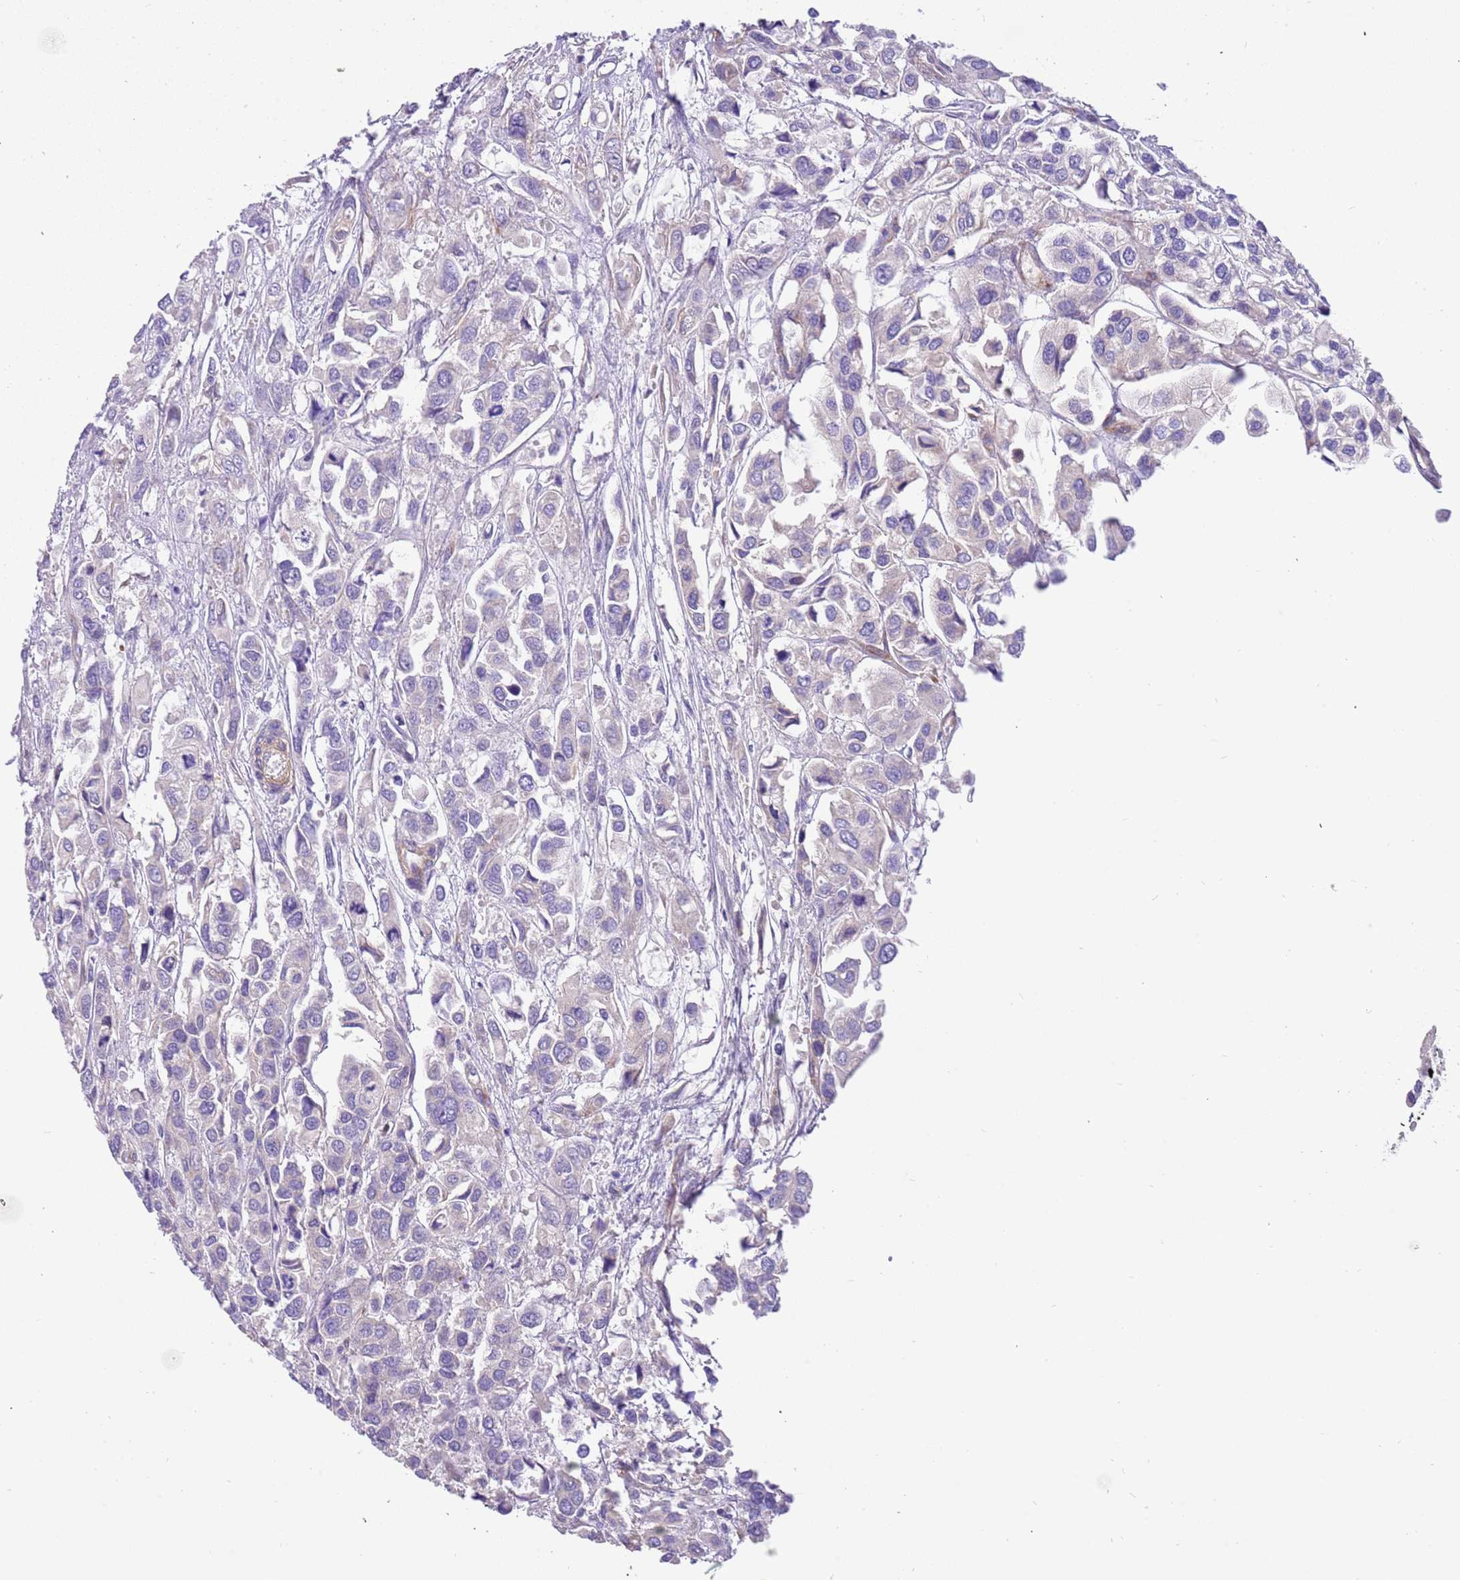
{"staining": {"intensity": "negative", "quantity": "none", "location": "none"}, "tissue": "urothelial cancer", "cell_type": "Tumor cells", "image_type": "cancer", "snomed": [{"axis": "morphology", "description": "Urothelial carcinoma, High grade"}, {"axis": "topography", "description": "Urinary bladder"}], "caption": "Immunohistochemistry histopathology image of urothelial cancer stained for a protein (brown), which demonstrates no expression in tumor cells.", "gene": "SERINC3", "patient": {"sex": "male", "age": 67}}